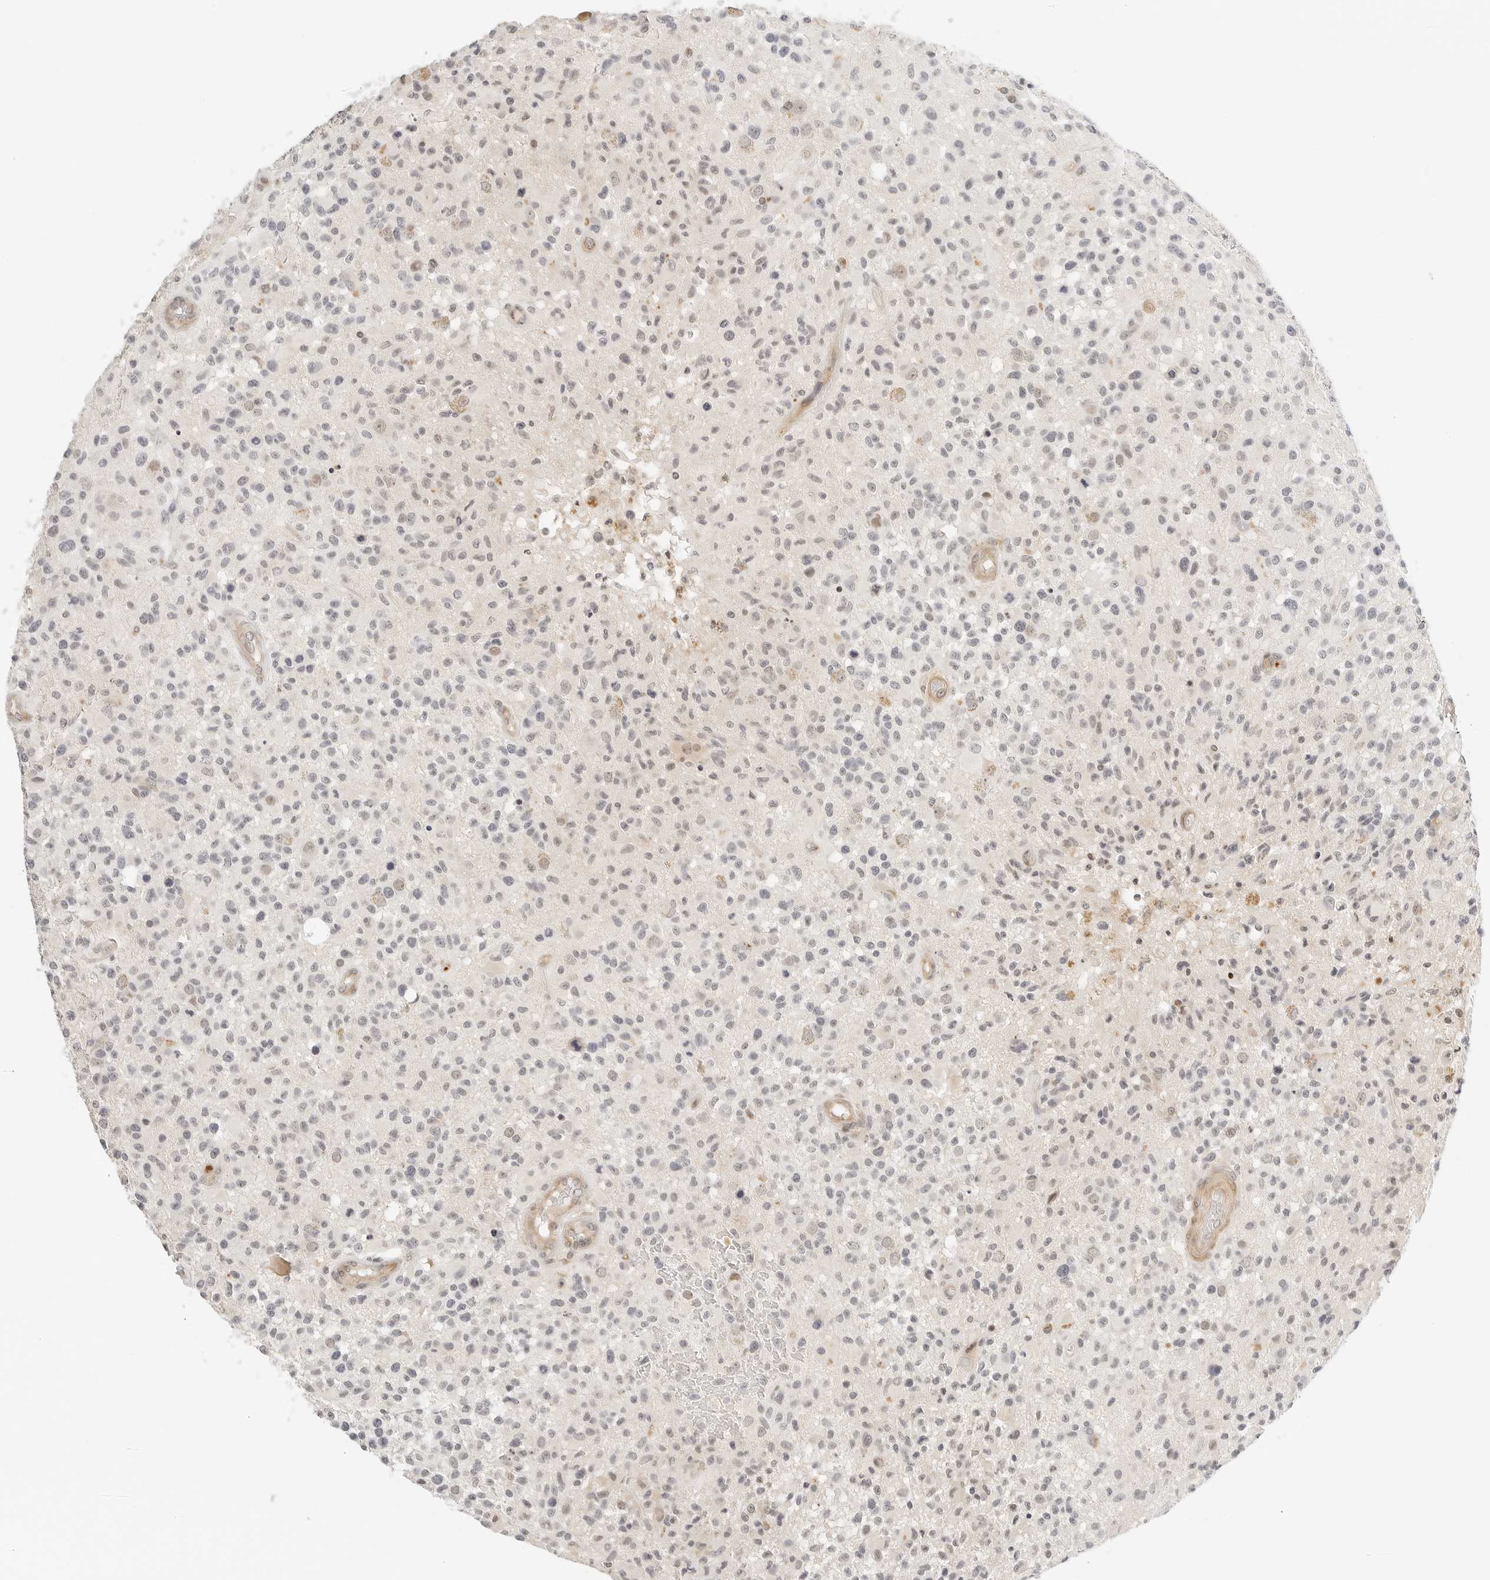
{"staining": {"intensity": "negative", "quantity": "none", "location": "none"}, "tissue": "glioma", "cell_type": "Tumor cells", "image_type": "cancer", "snomed": [{"axis": "morphology", "description": "Glioma, malignant, High grade"}, {"axis": "morphology", "description": "Glioblastoma, NOS"}, {"axis": "topography", "description": "Brain"}], "caption": "This histopathology image is of glioma stained with immunohistochemistry (IHC) to label a protein in brown with the nuclei are counter-stained blue. There is no positivity in tumor cells.", "gene": "TEKT2", "patient": {"sex": "male", "age": 60}}